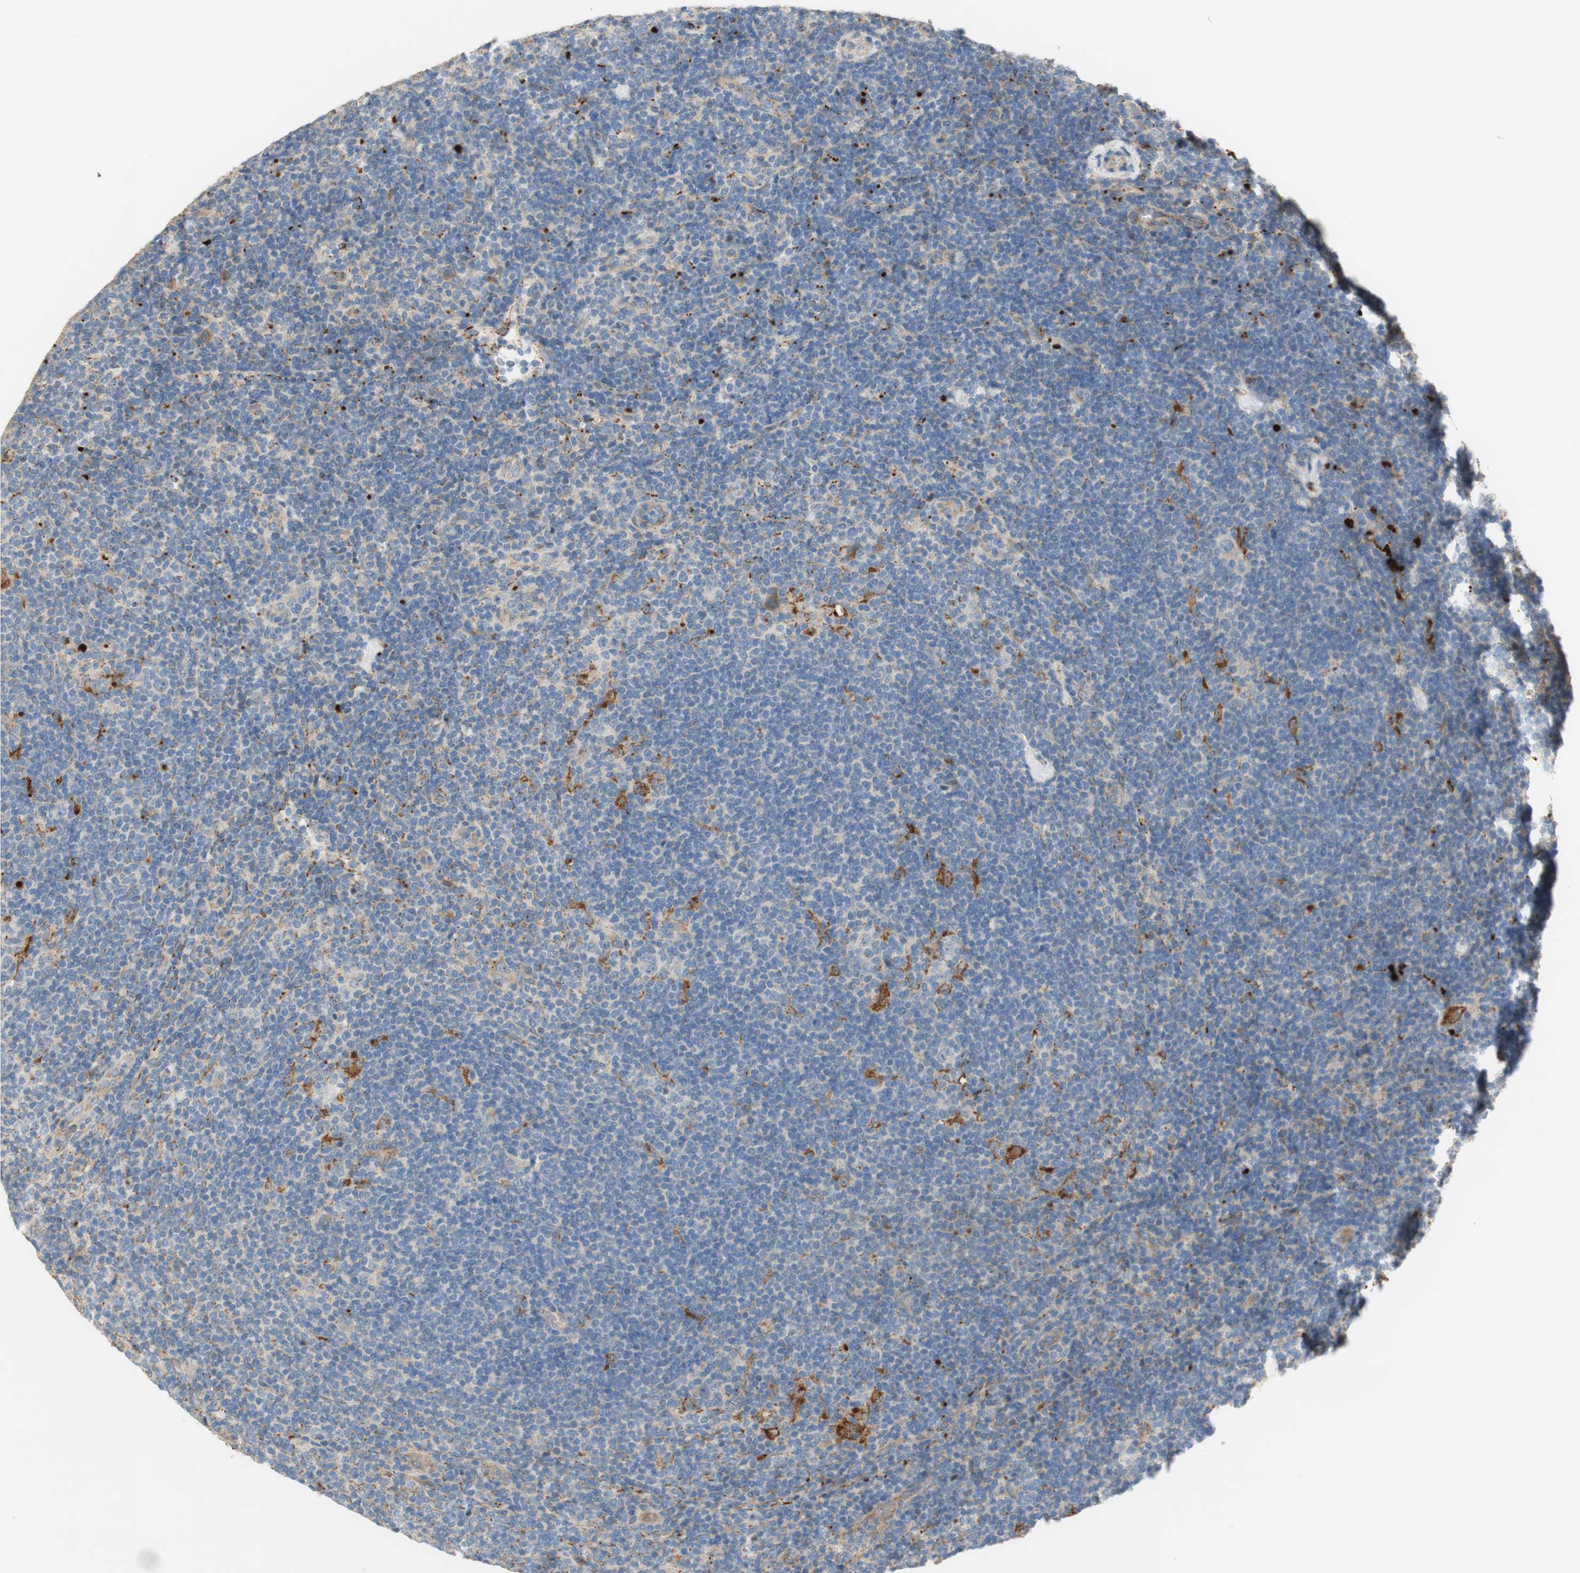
{"staining": {"intensity": "weak", "quantity": "25%-75%", "location": "cytoplasmic/membranous"}, "tissue": "lymphoma", "cell_type": "Tumor cells", "image_type": "cancer", "snomed": [{"axis": "morphology", "description": "Hodgkin's disease, NOS"}, {"axis": "topography", "description": "Lymph node"}], "caption": "A brown stain shows weak cytoplasmic/membranous staining of a protein in lymphoma tumor cells.", "gene": "PTPN21", "patient": {"sex": "female", "age": 57}}